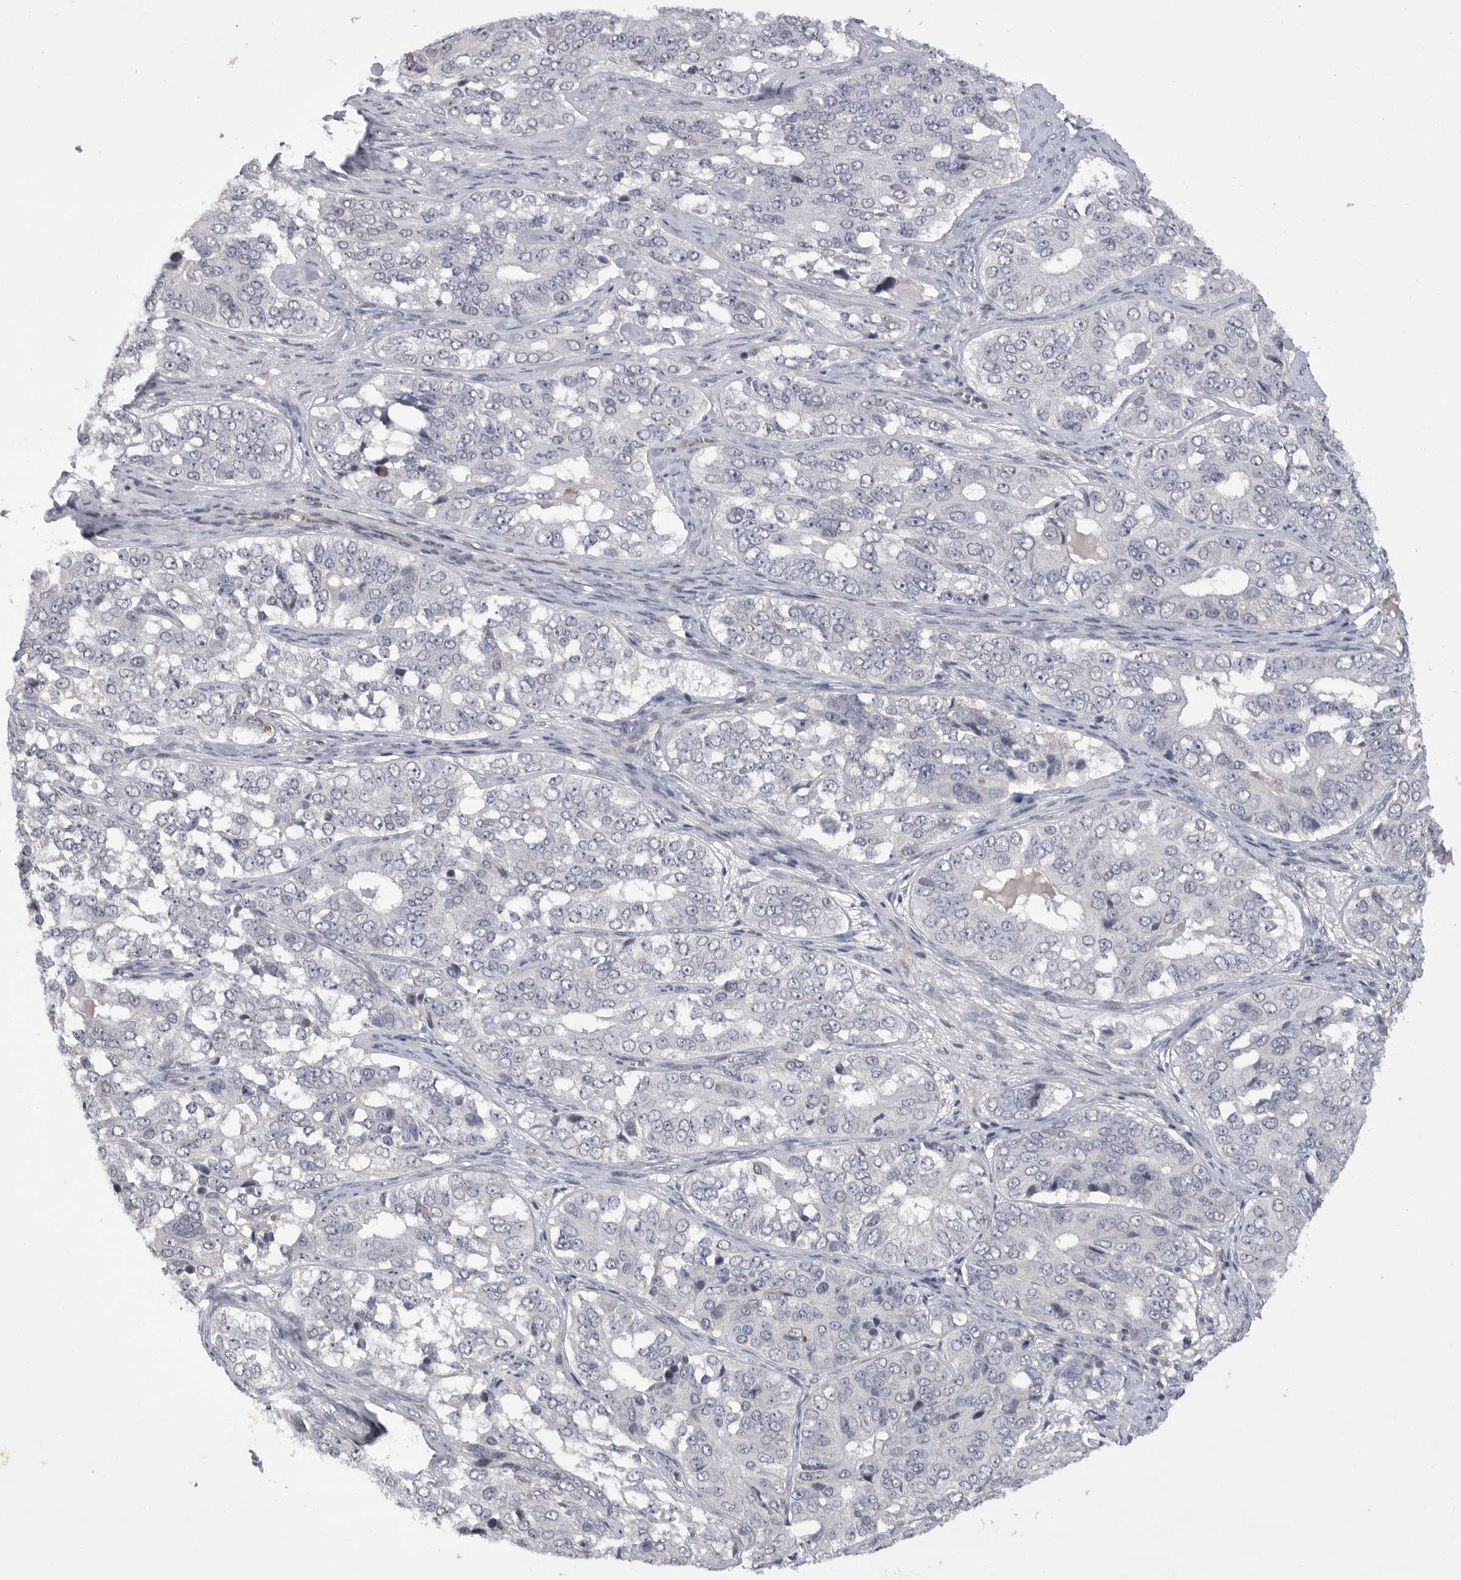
{"staining": {"intensity": "negative", "quantity": "none", "location": "none"}, "tissue": "ovarian cancer", "cell_type": "Tumor cells", "image_type": "cancer", "snomed": [{"axis": "morphology", "description": "Carcinoma, endometroid"}, {"axis": "topography", "description": "Ovary"}], "caption": "Protein analysis of ovarian cancer exhibits no significant staining in tumor cells.", "gene": "FBXO43", "patient": {"sex": "female", "age": 51}}